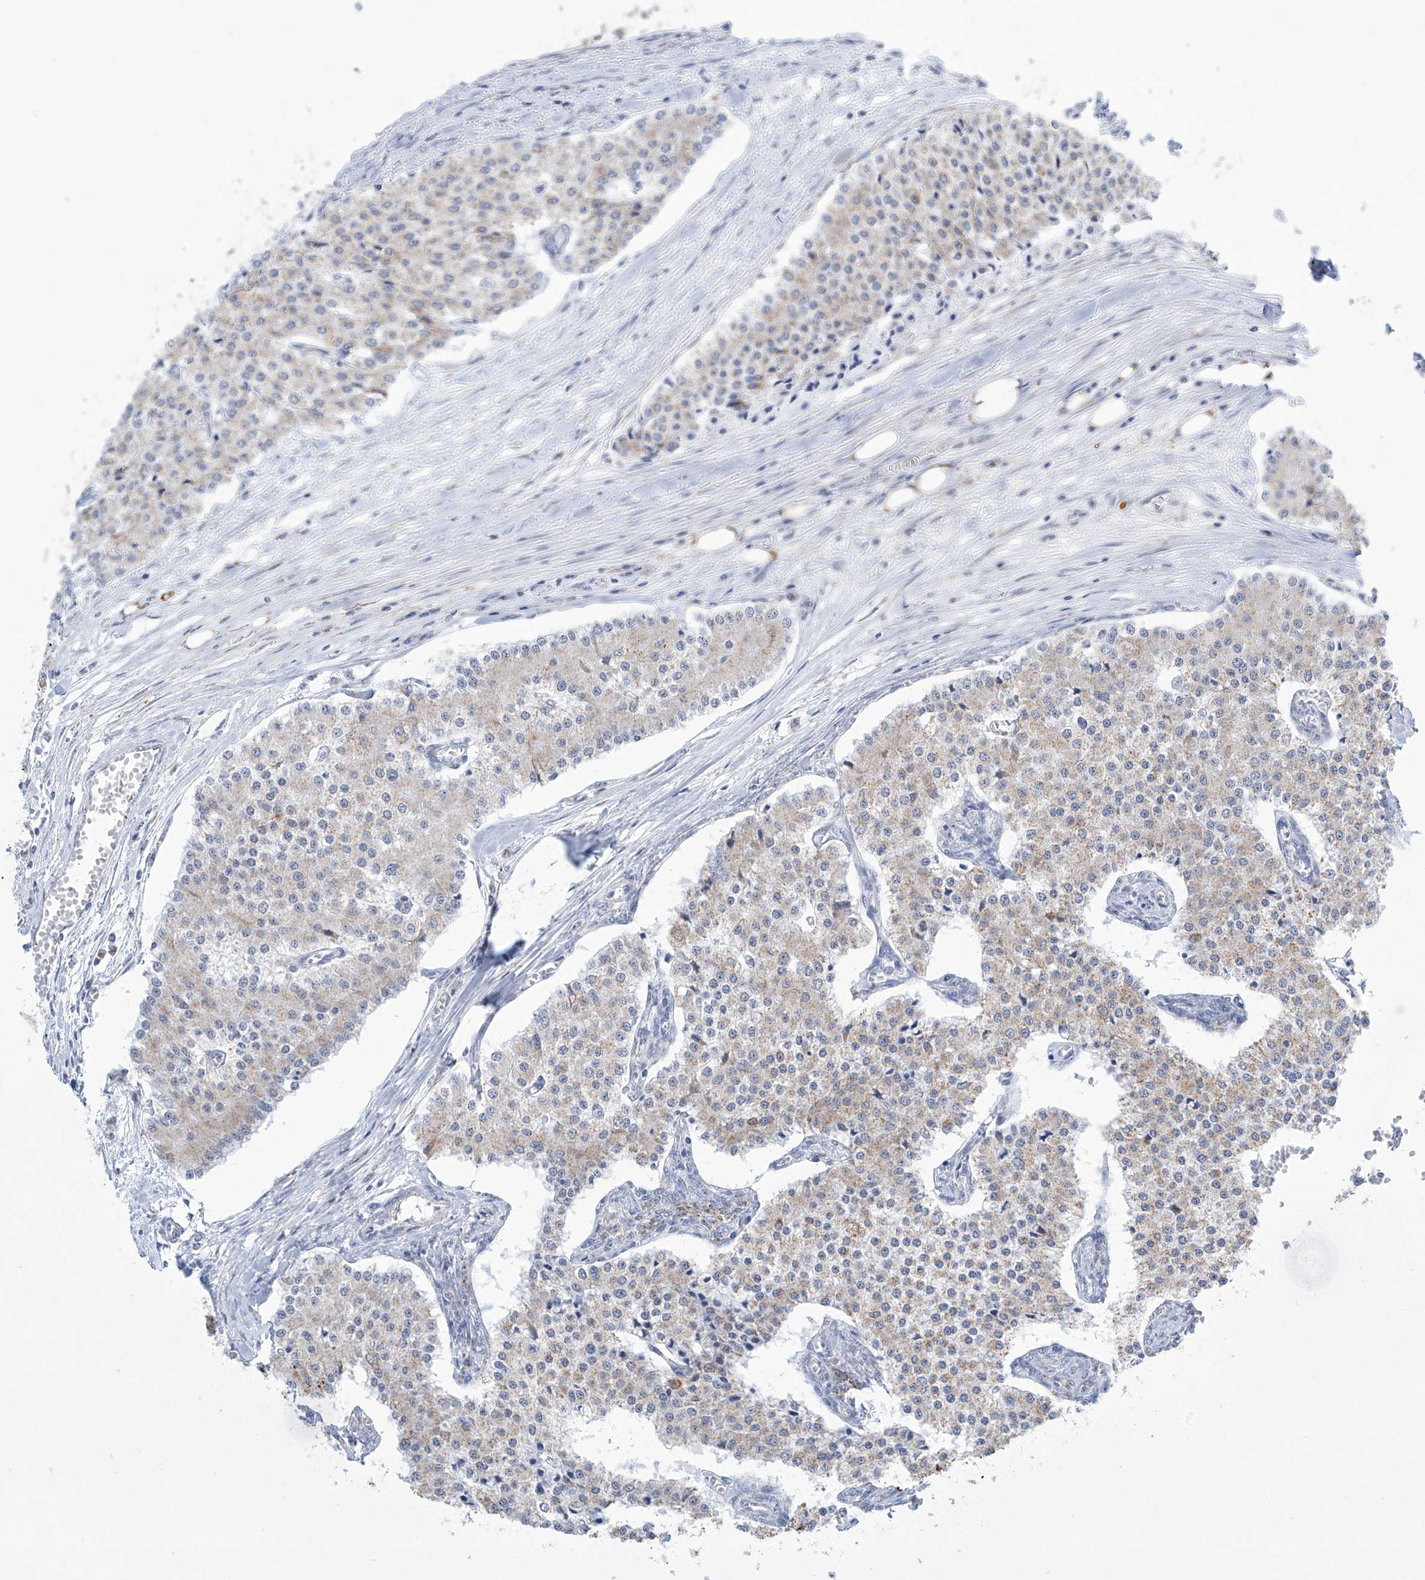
{"staining": {"intensity": "weak", "quantity": "25%-75%", "location": "cytoplasmic/membranous"}, "tissue": "carcinoid", "cell_type": "Tumor cells", "image_type": "cancer", "snomed": [{"axis": "morphology", "description": "Carcinoid, malignant, NOS"}, {"axis": "topography", "description": "Colon"}], "caption": "This histopathology image exhibits carcinoid stained with IHC to label a protein in brown. The cytoplasmic/membranous of tumor cells show weak positivity for the protein. Nuclei are counter-stained blue.", "gene": "ALDH6A1", "patient": {"sex": "female", "age": 52}}